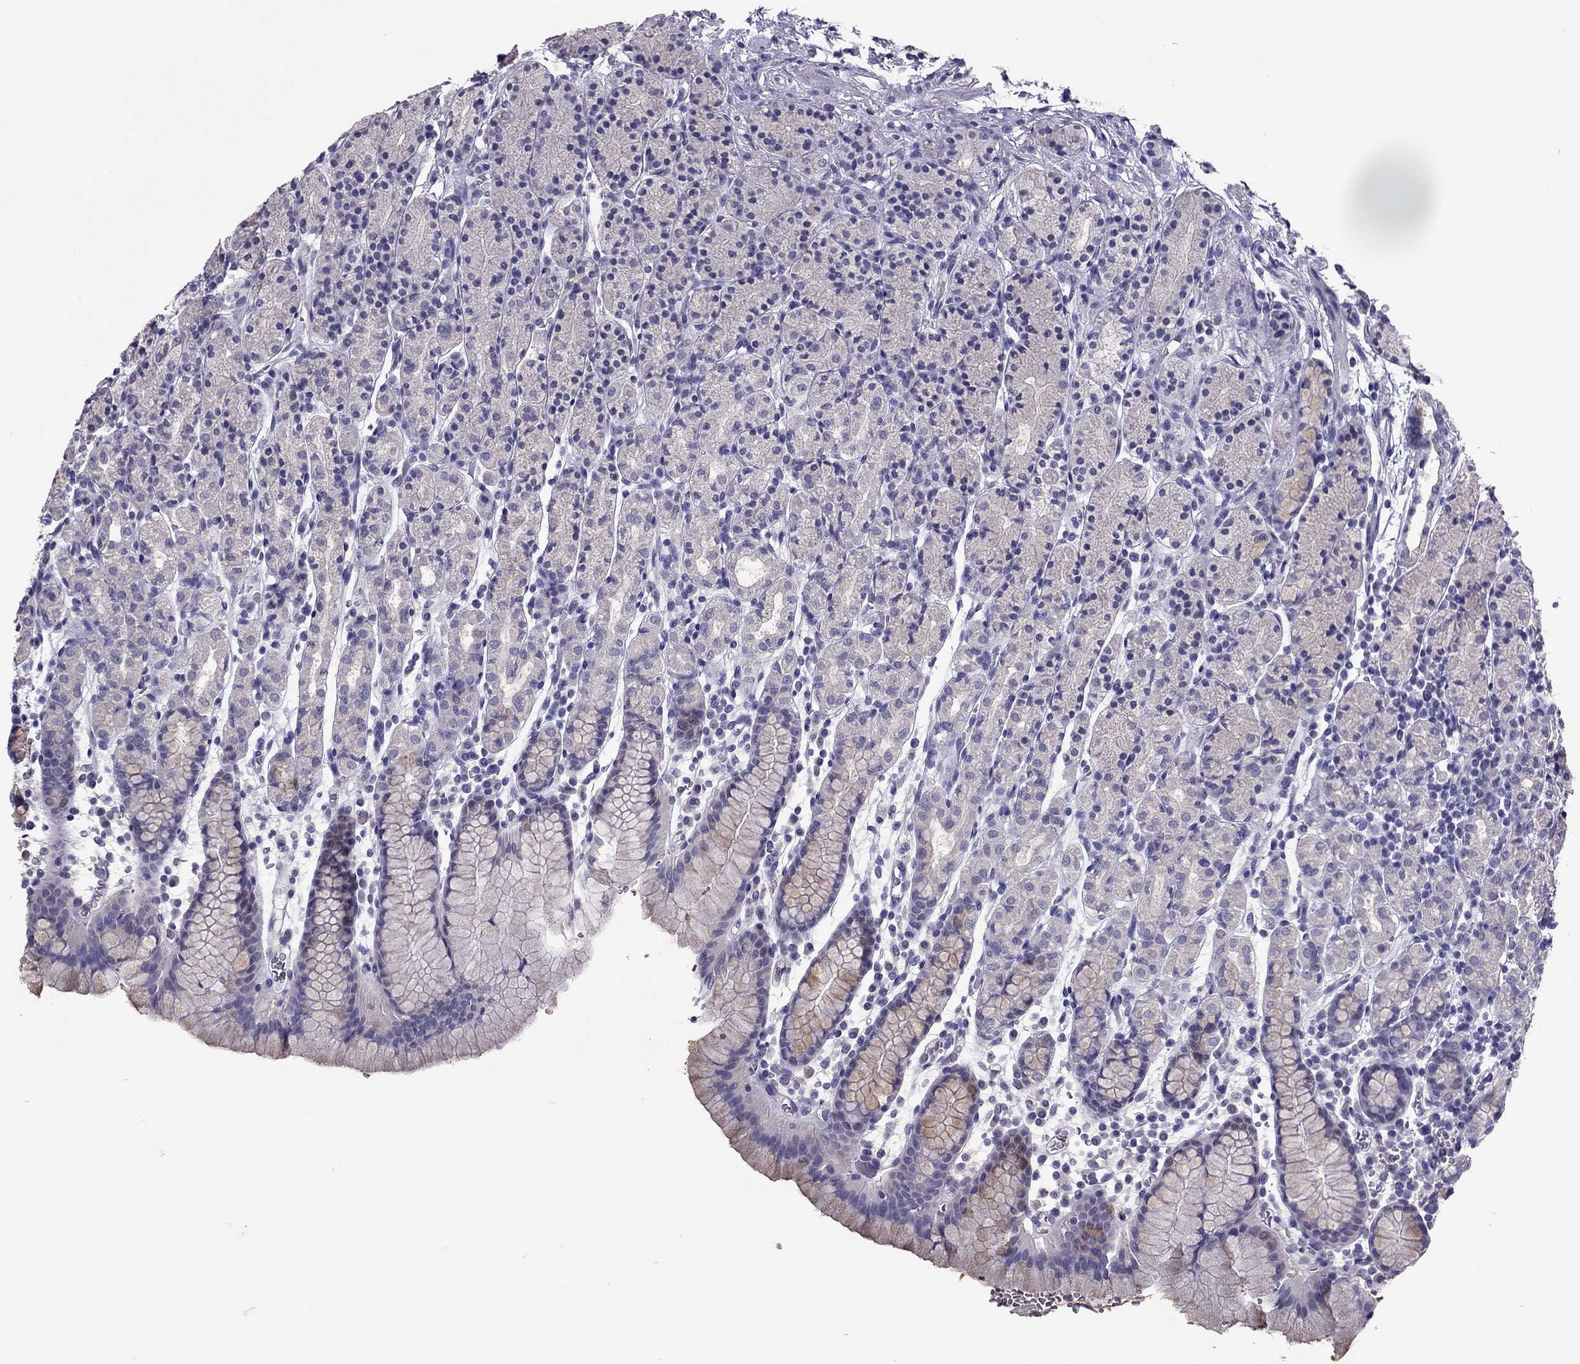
{"staining": {"intensity": "negative", "quantity": "none", "location": "none"}, "tissue": "stomach", "cell_type": "Glandular cells", "image_type": "normal", "snomed": [{"axis": "morphology", "description": "Normal tissue, NOS"}, {"axis": "topography", "description": "Stomach, upper"}, {"axis": "topography", "description": "Stomach"}], "caption": "Glandular cells are negative for brown protein staining in unremarkable stomach. (Brightfield microscopy of DAB IHC at high magnification).", "gene": "RHO", "patient": {"sex": "male", "age": 62}}